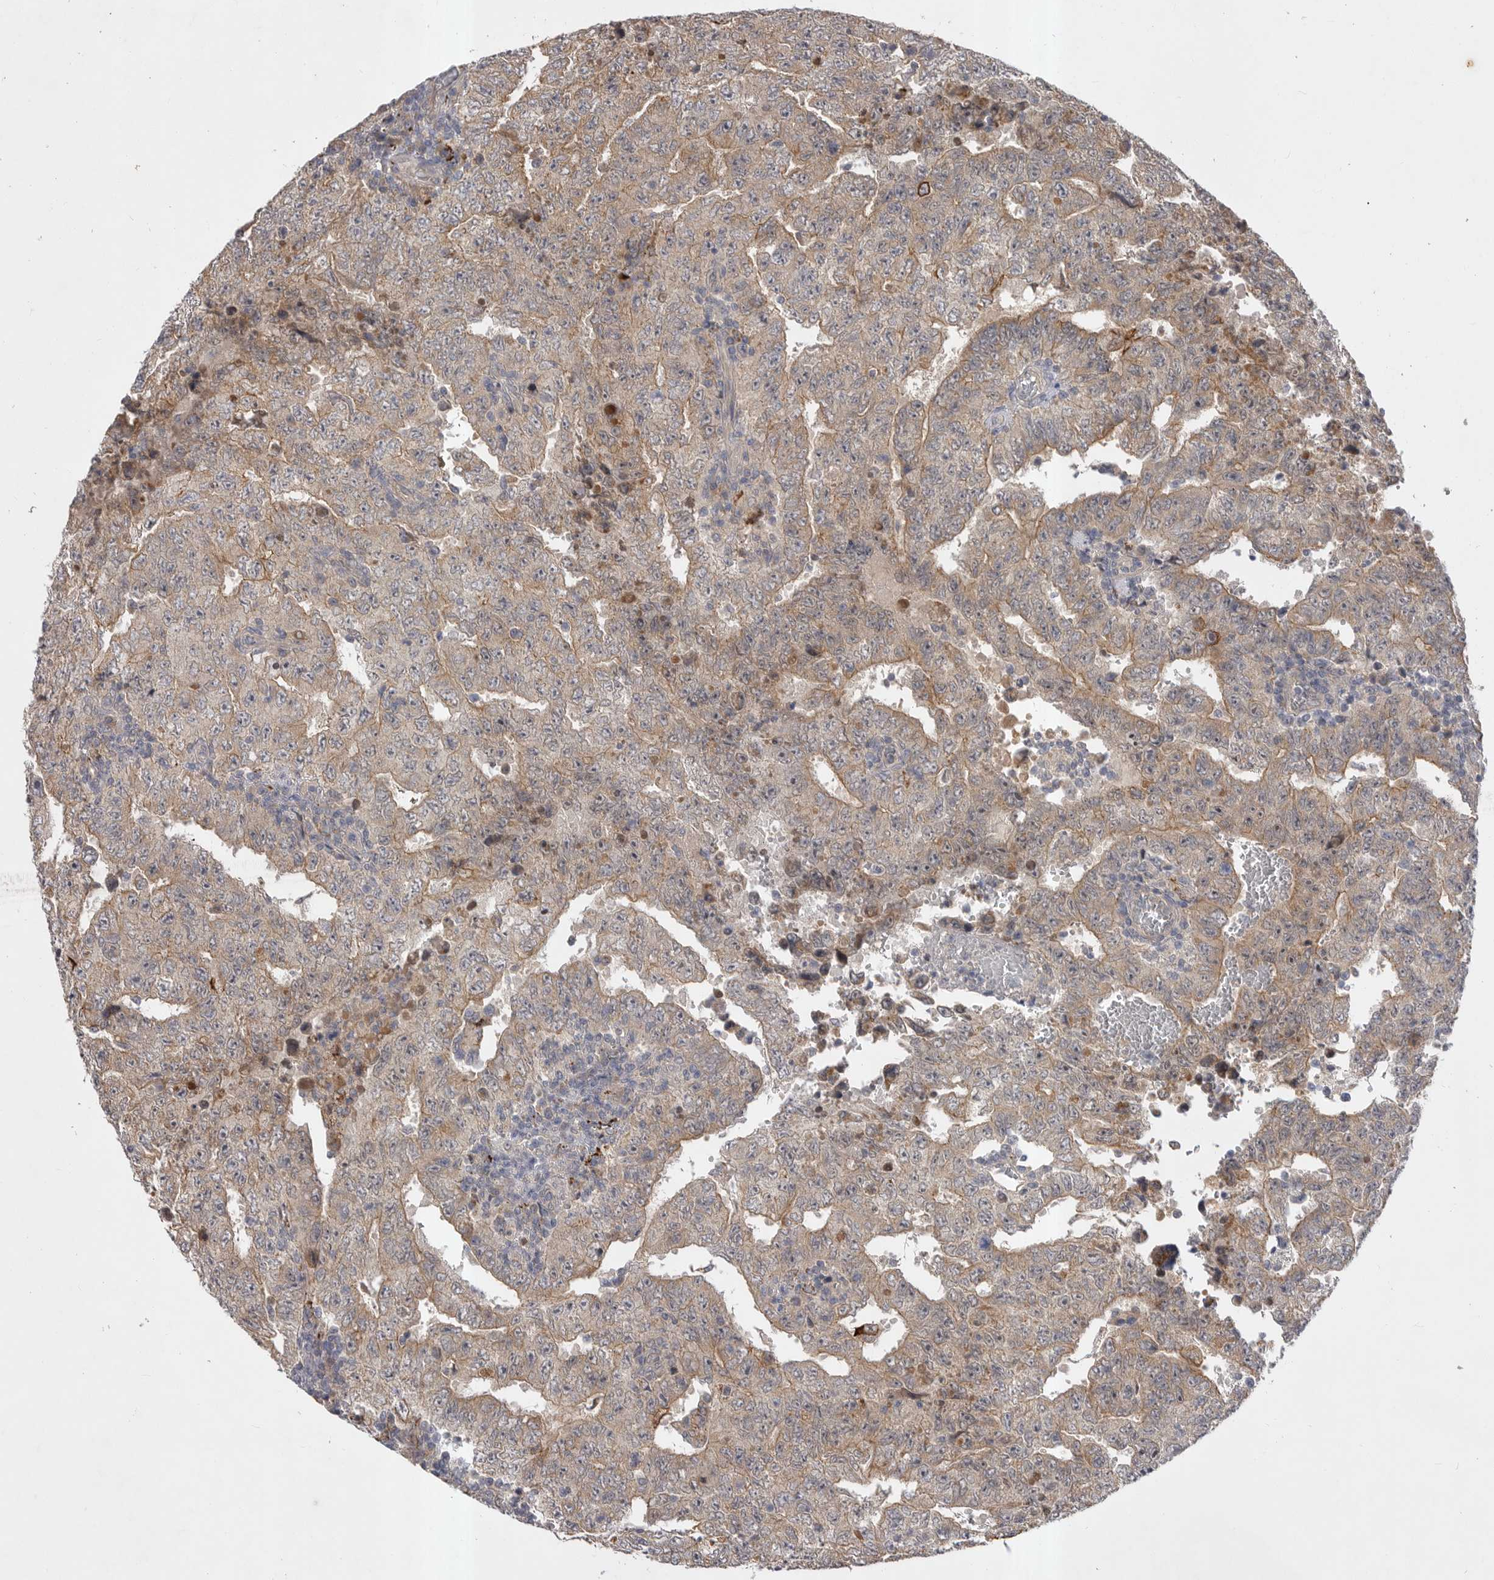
{"staining": {"intensity": "moderate", "quantity": "25%-75%", "location": "cytoplasmic/membranous"}, "tissue": "testis cancer", "cell_type": "Tumor cells", "image_type": "cancer", "snomed": [{"axis": "morphology", "description": "Carcinoma, Embryonal, NOS"}, {"axis": "topography", "description": "Testis"}], "caption": "Embryonal carcinoma (testis) stained with a protein marker reveals moderate staining in tumor cells.", "gene": "DHDDS", "patient": {"sex": "male", "age": 26}}